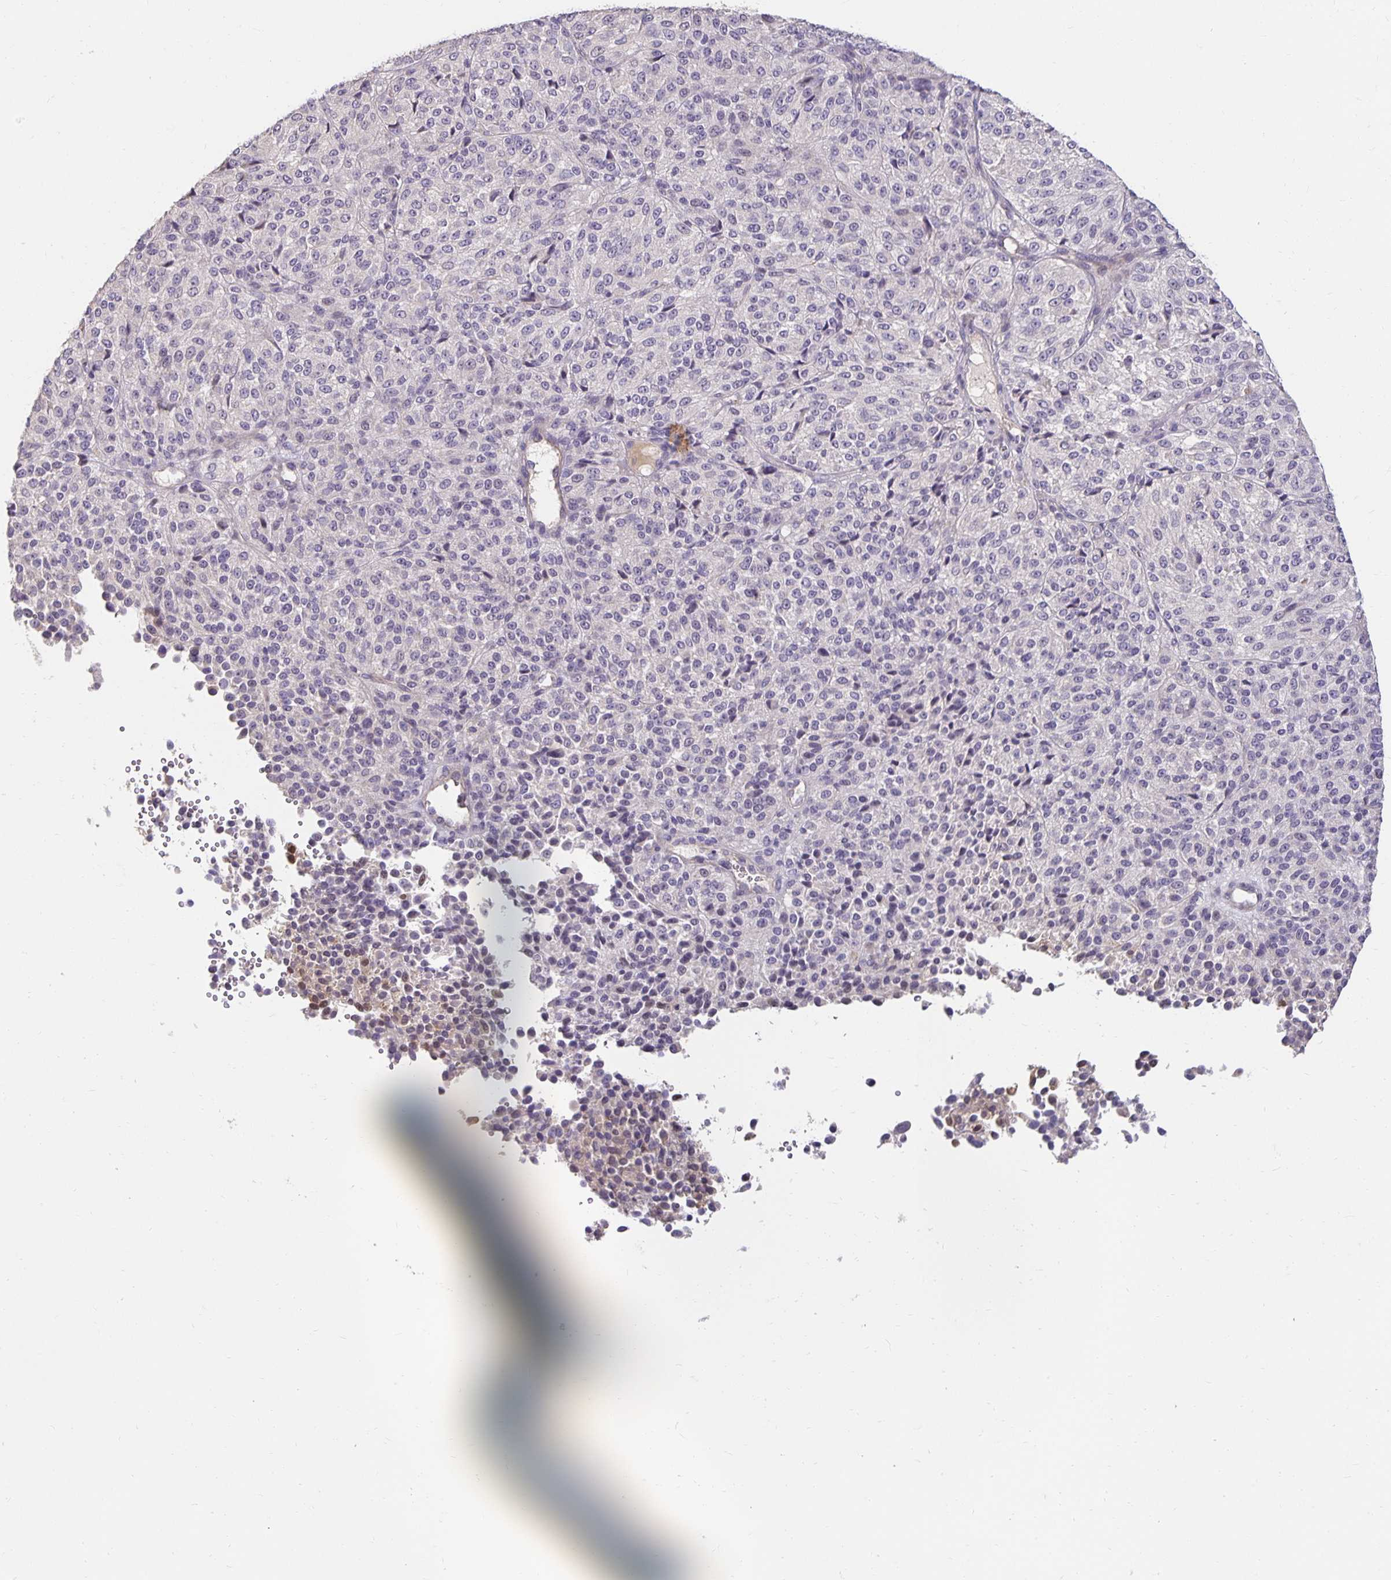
{"staining": {"intensity": "negative", "quantity": "none", "location": "none"}, "tissue": "melanoma", "cell_type": "Tumor cells", "image_type": "cancer", "snomed": [{"axis": "morphology", "description": "Malignant melanoma, Metastatic site"}, {"axis": "topography", "description": "Brain"}], "caption": "This is a histopathology image of IHC staining of melanoma, which shows no positivity in tumor cells.", "gene": "CST6", "patient": {"sex": "female", "age": 56}}